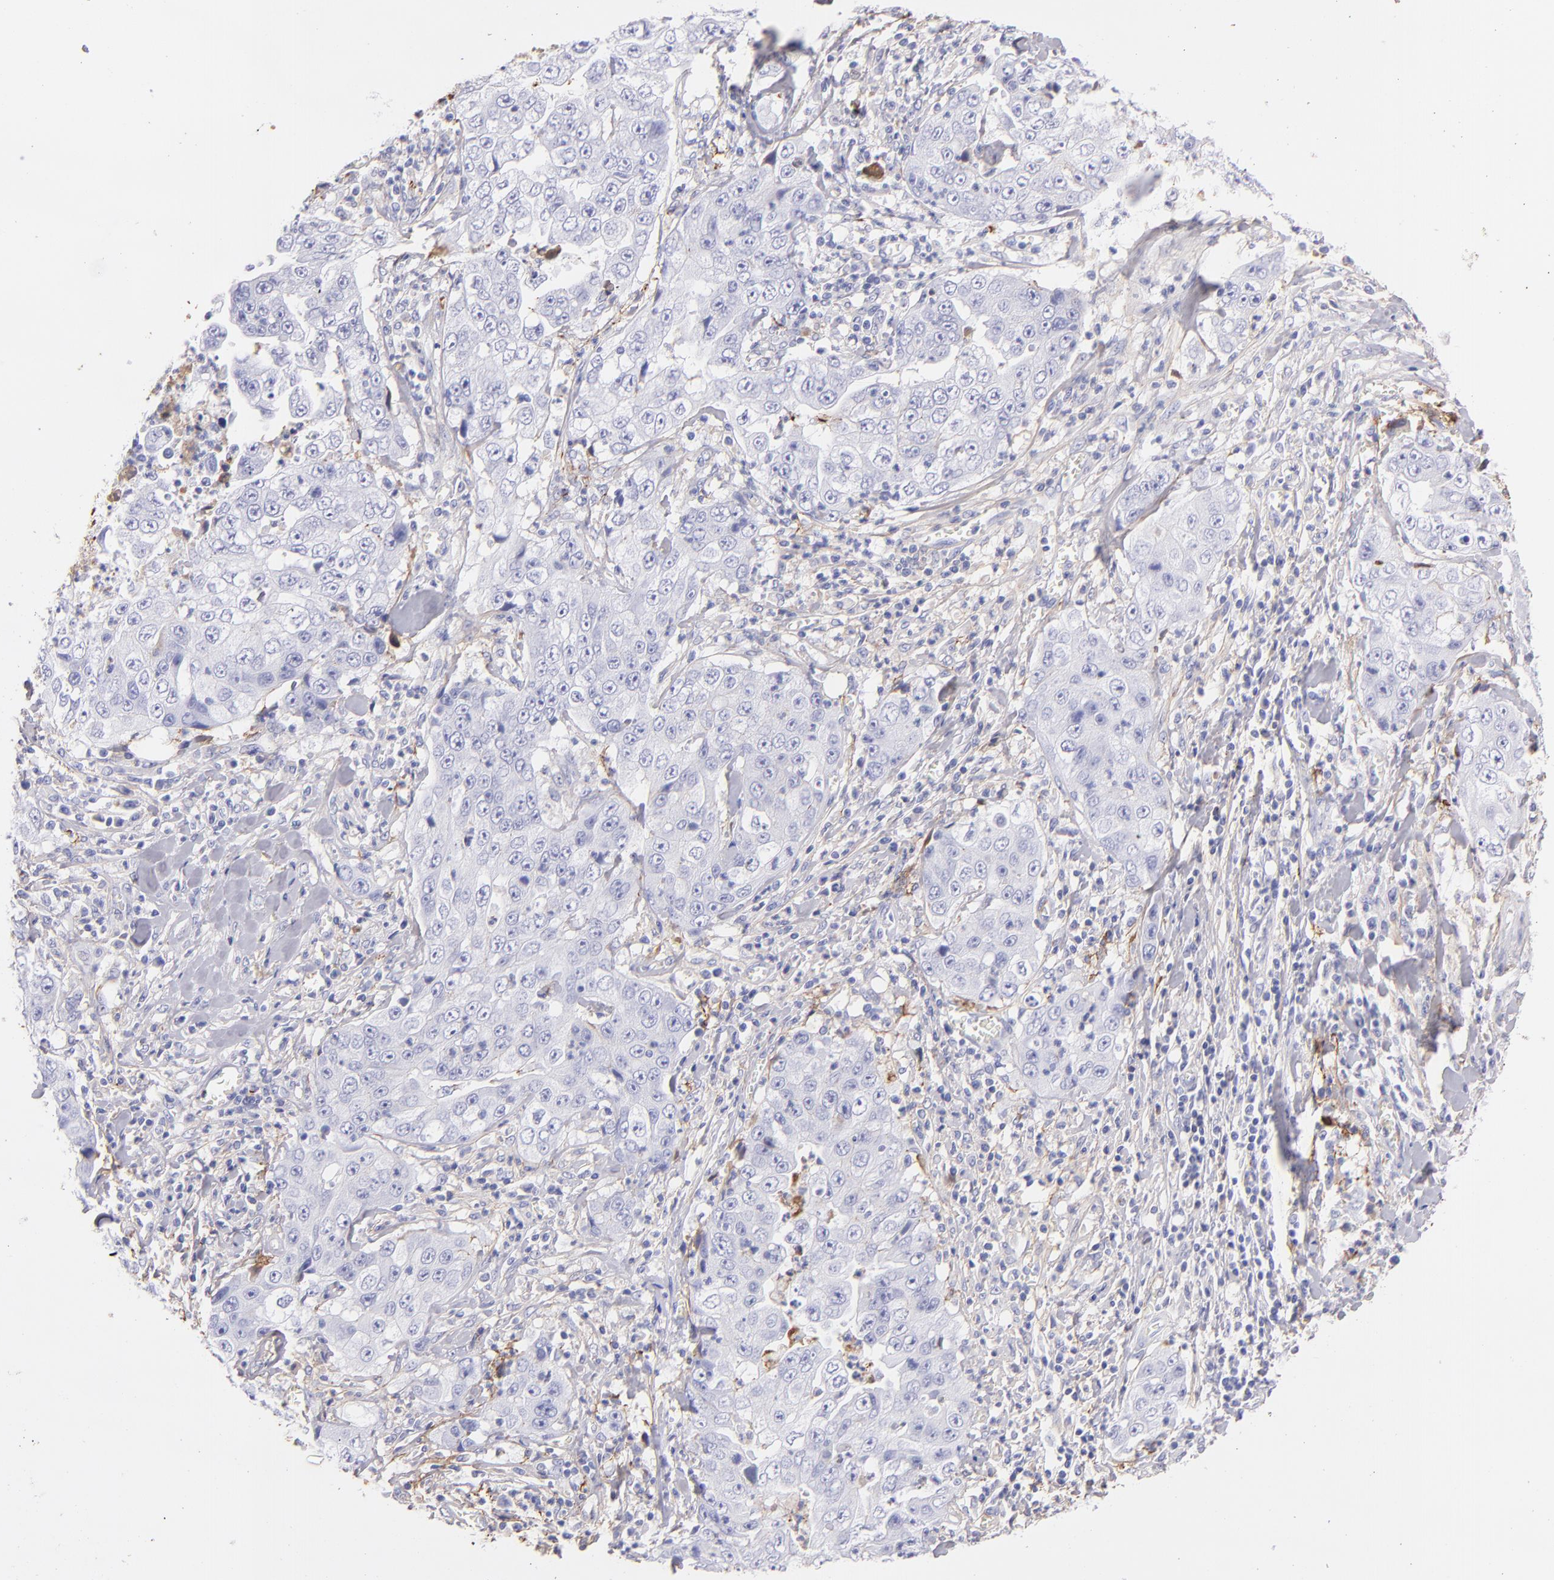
{"staining": {"intensity": "negative", "quantity": "none", "location": "none"}, "tissue": "lung cancer", "cell_type": "Tumor cells", "image_type": "cancer", "snomed": [{"axis": "morphology", "description": "Squamous cell carcinoma, NOS"}, {"axis": "topography", "description": "Lung"}], "caption": "Immunohistochemistry (IHC) micrograph of neoplastic tissue: human lung squamous cell carcinoma stained with DAB (3,3'-diaminobenzidine) demonstrates no significant protein staining in tumor cells. (Immunohistochemistry (IHC), brightfield microscopy, high magnification).", "gene": "FGB", "patient": {"sex": "male", "age": 64}}